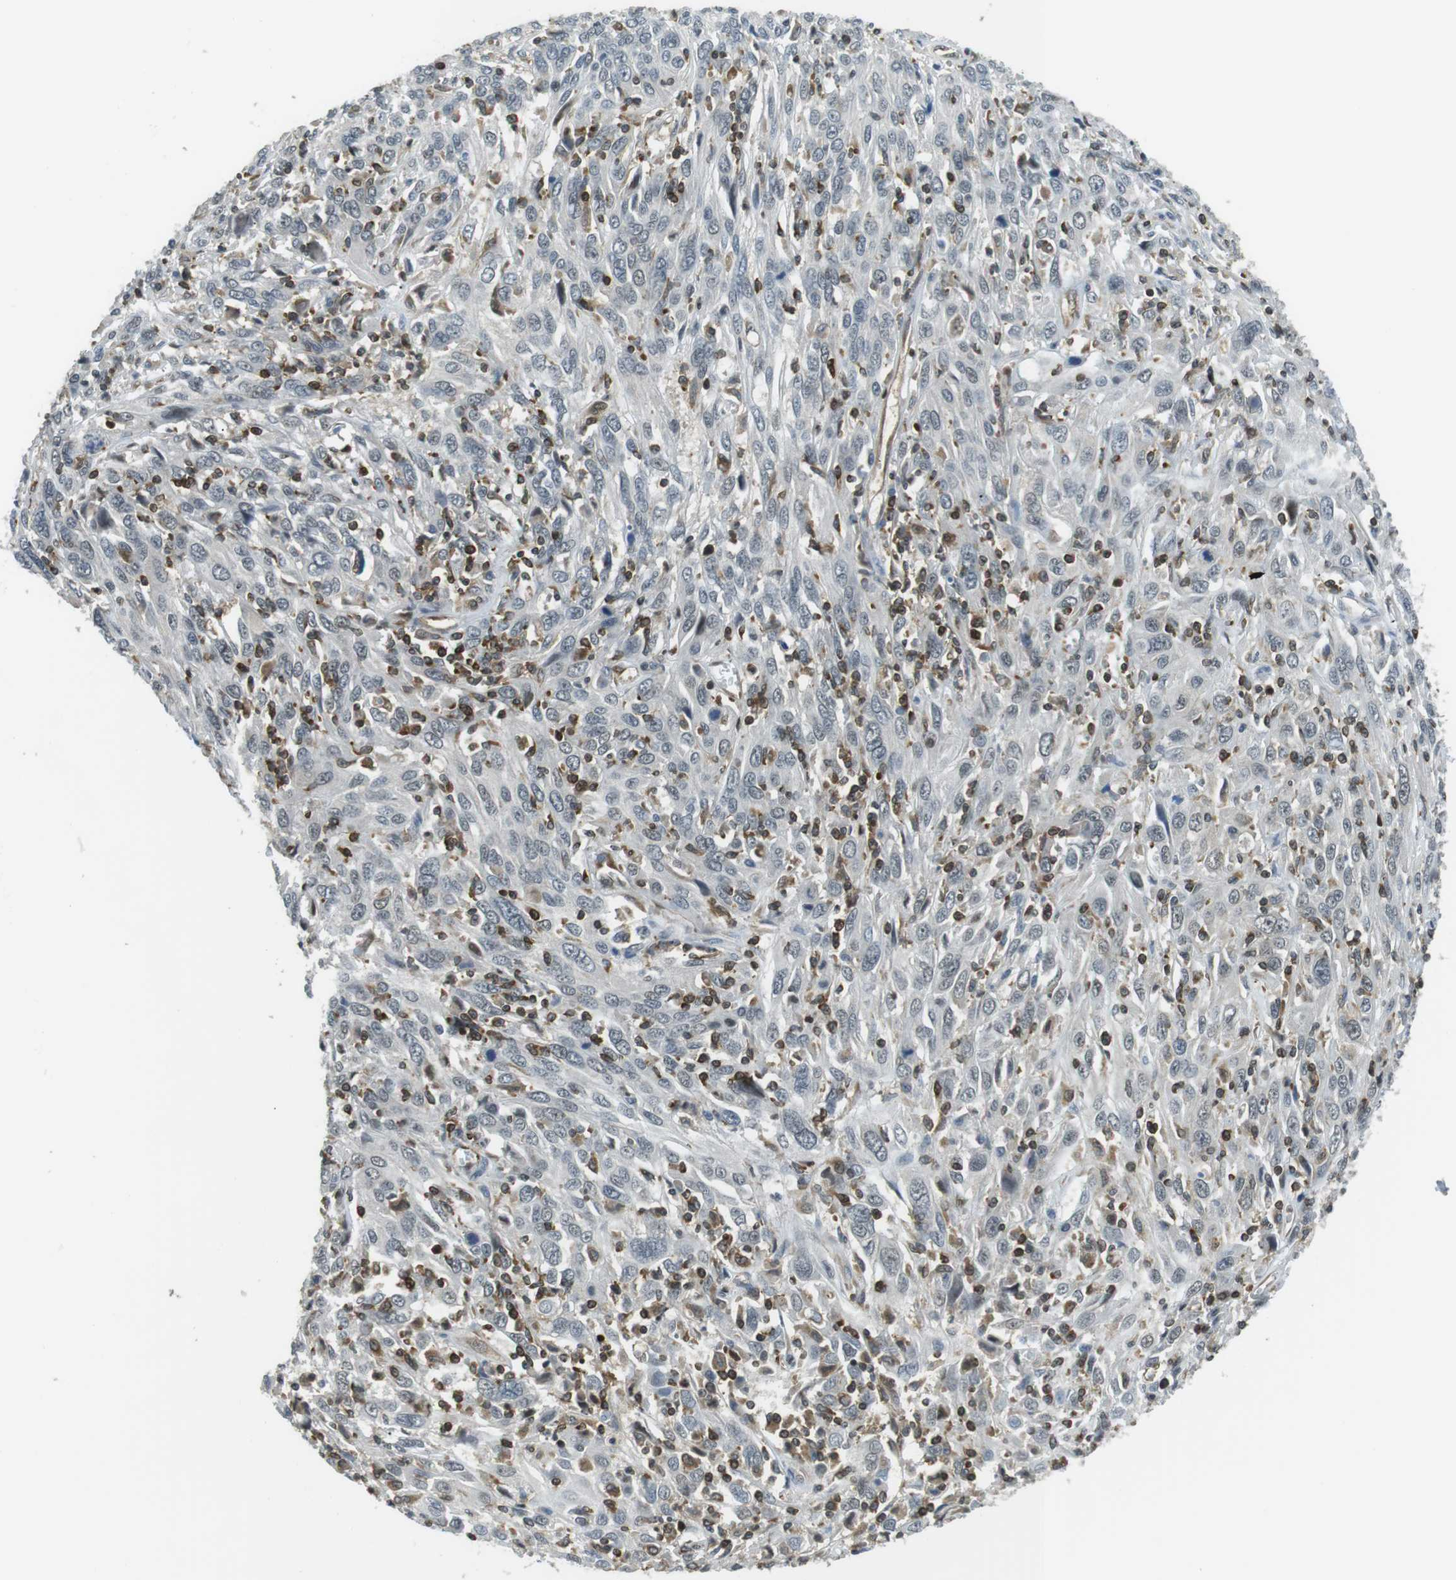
{"staining": {"intensity": "negative", "quantity": "none", "location": "none"}, "tissue": "cervical cancer", "cell_type": "Tumor cells", "image_type": "cancer", "snomed": [{"axis": "morphology", "description": "Squamous cell carcinoma, NOS"}, {"axis": "topography", "description": "Cervix"}], "caption": "Image shows no significant protein positivity in tumor cells of cervical cancer (squamous cell carcinoma). (DAB IHC with hematoxylin counter stain).", "gene": "STK10", "patient": {"sex": "female", "age": 46}}